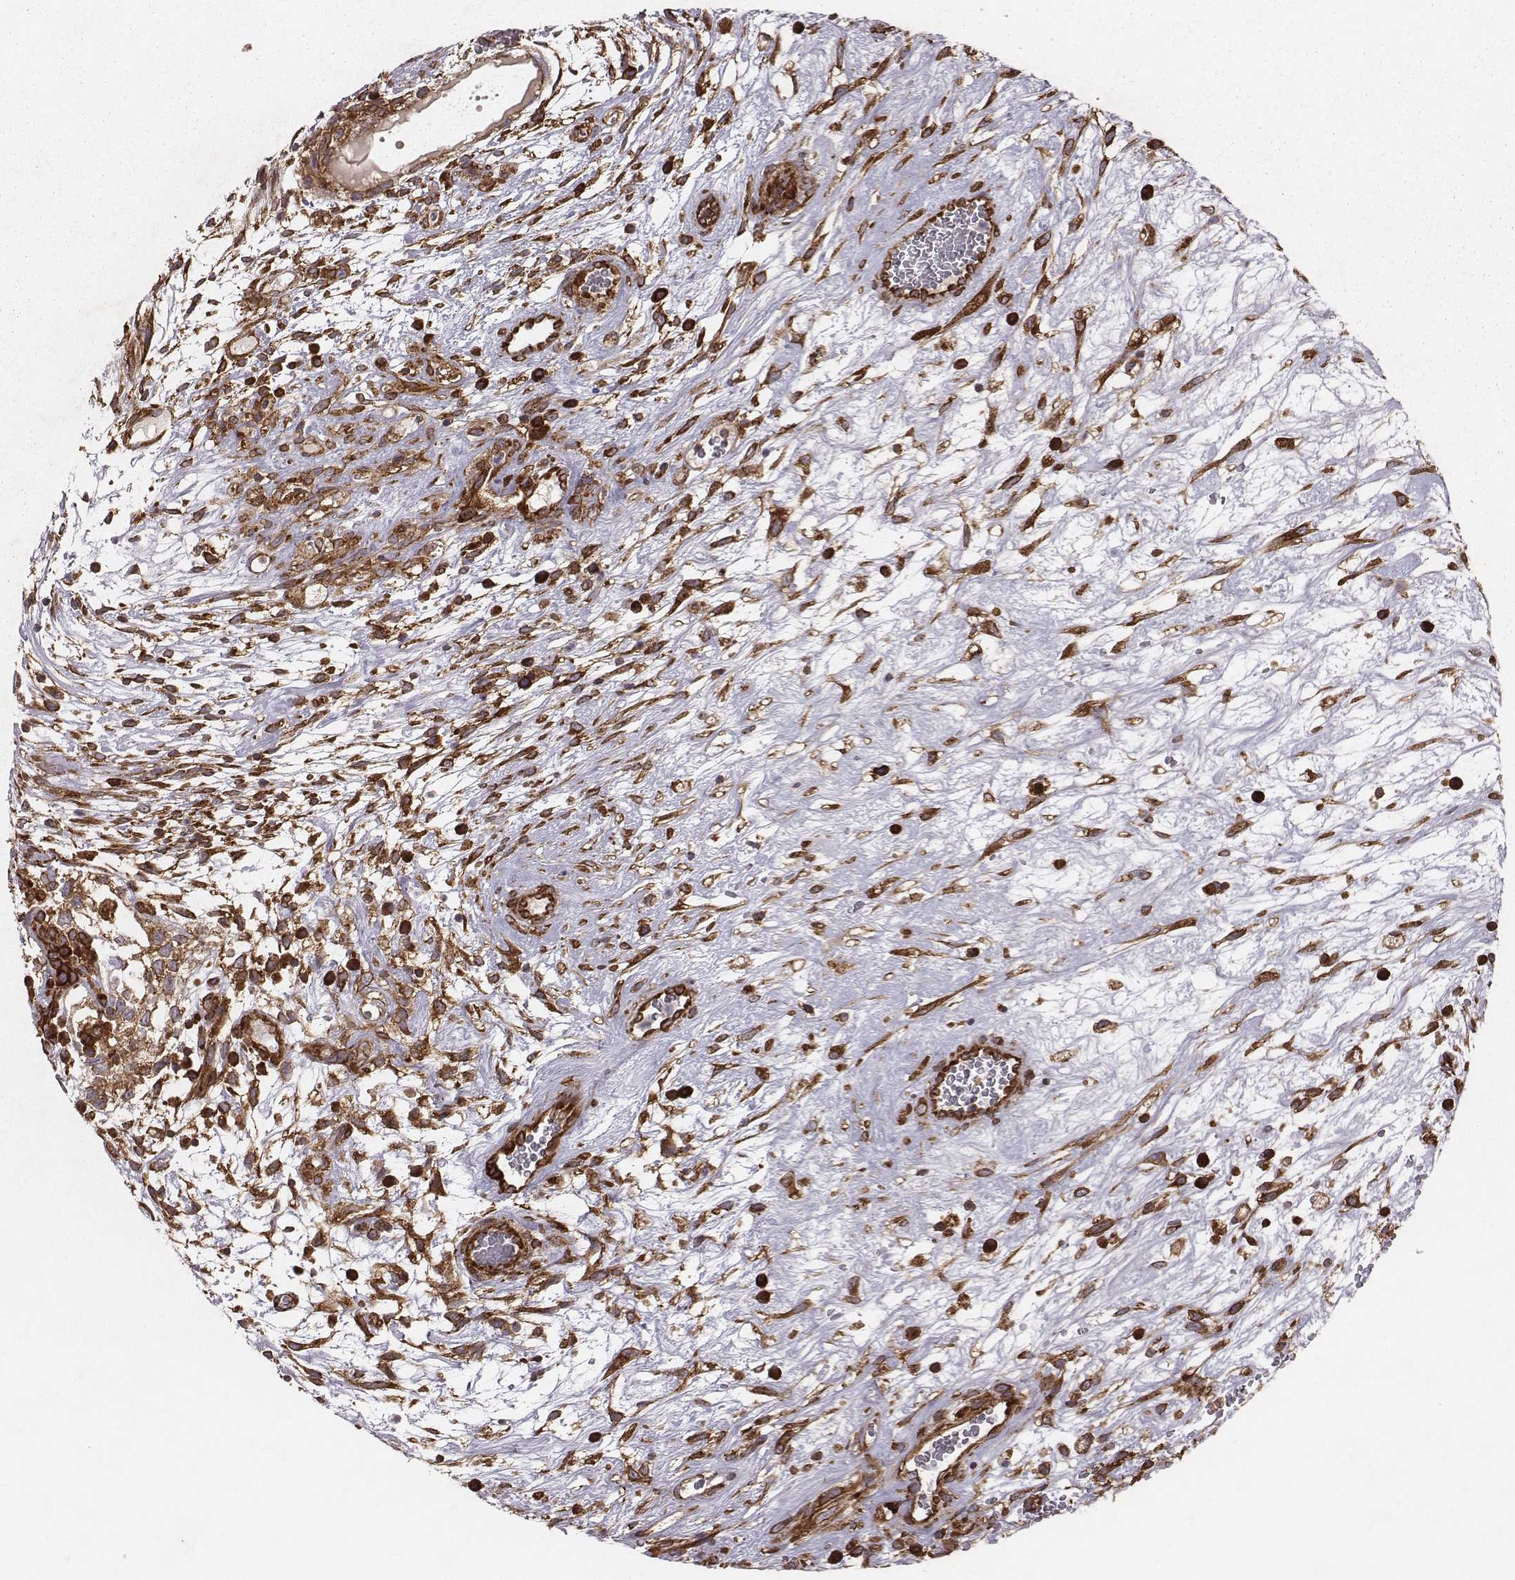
{"staining": {"intensity": "strong", "quantity": ">75%", "location": "cytoplasmic/membranous"}, "tissue": "testis cancer", "cell_type": "Tumor cells", "image_type": "cancer", "snomed": [{"axis": "morphology", "description": "Normal tissue, NOS"}, {"axis": "morphology", "description": "Carcinoma, Embryonal, NOS"}, {"axis": "topography", "description": "Testis"}], "caption": "Human testis cancer stained with a protein marker displays strong staining in tumor cells.", "gene": "TXLNA", "patient": {"sex": "male", "age": 32}}